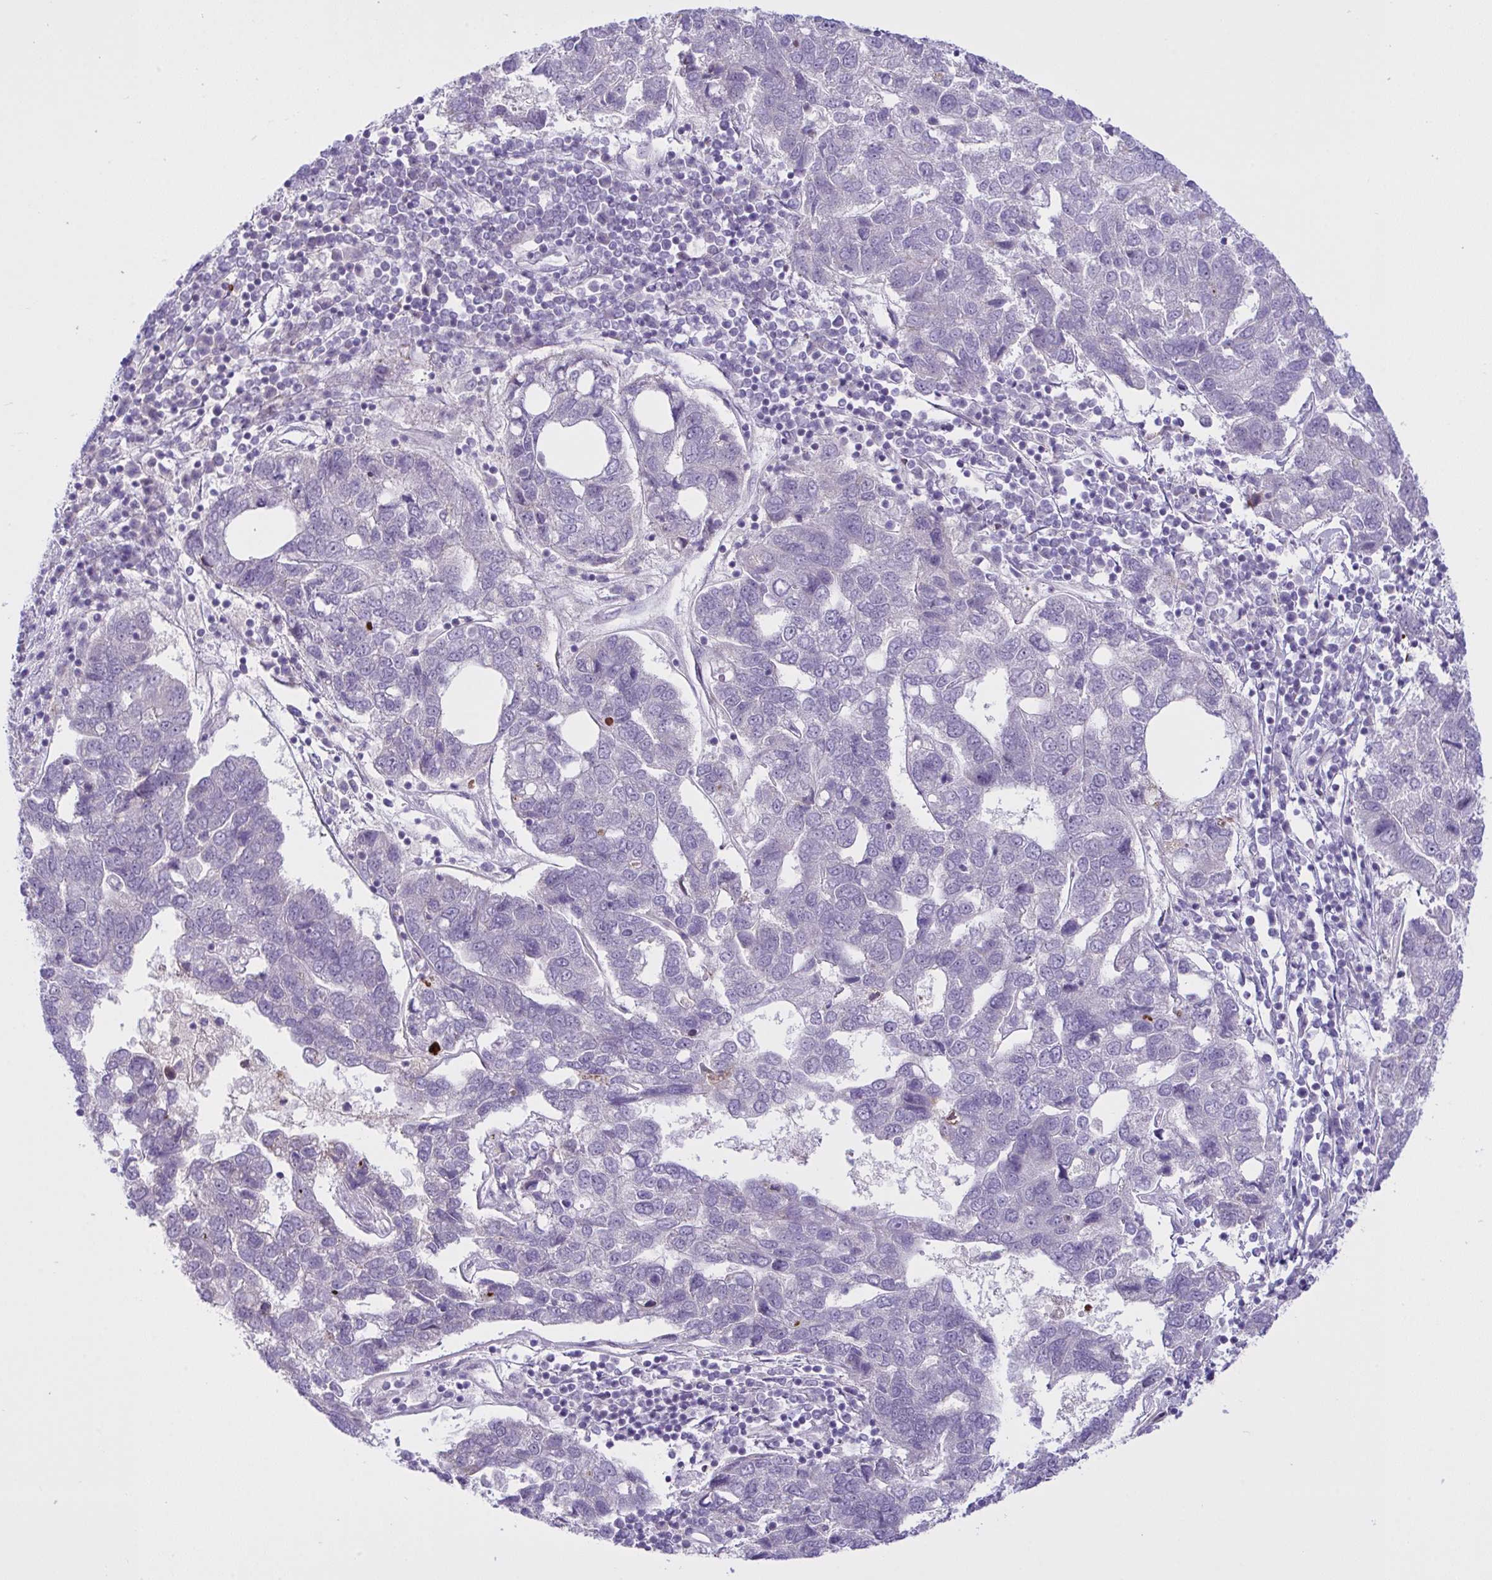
{"staining": {"intensity": "negative", "quantity": "none", "location": "none"}, "tissue": "pancreatic cancer", "cell_type": "Tumor cells", "image_type": "cancer", "snomed": [{"axis": "morphology", "description": "Adenocarcinoma, NOS"}, {"axis": "topography", "description": "Pancreas"}], "caption": "Tumor cells are negative for brown protein staining in pancreatic cancer (adenocarcinoma).", "gene": "SYNPO2L", "patient": {"sex": "female", "age": 61}}